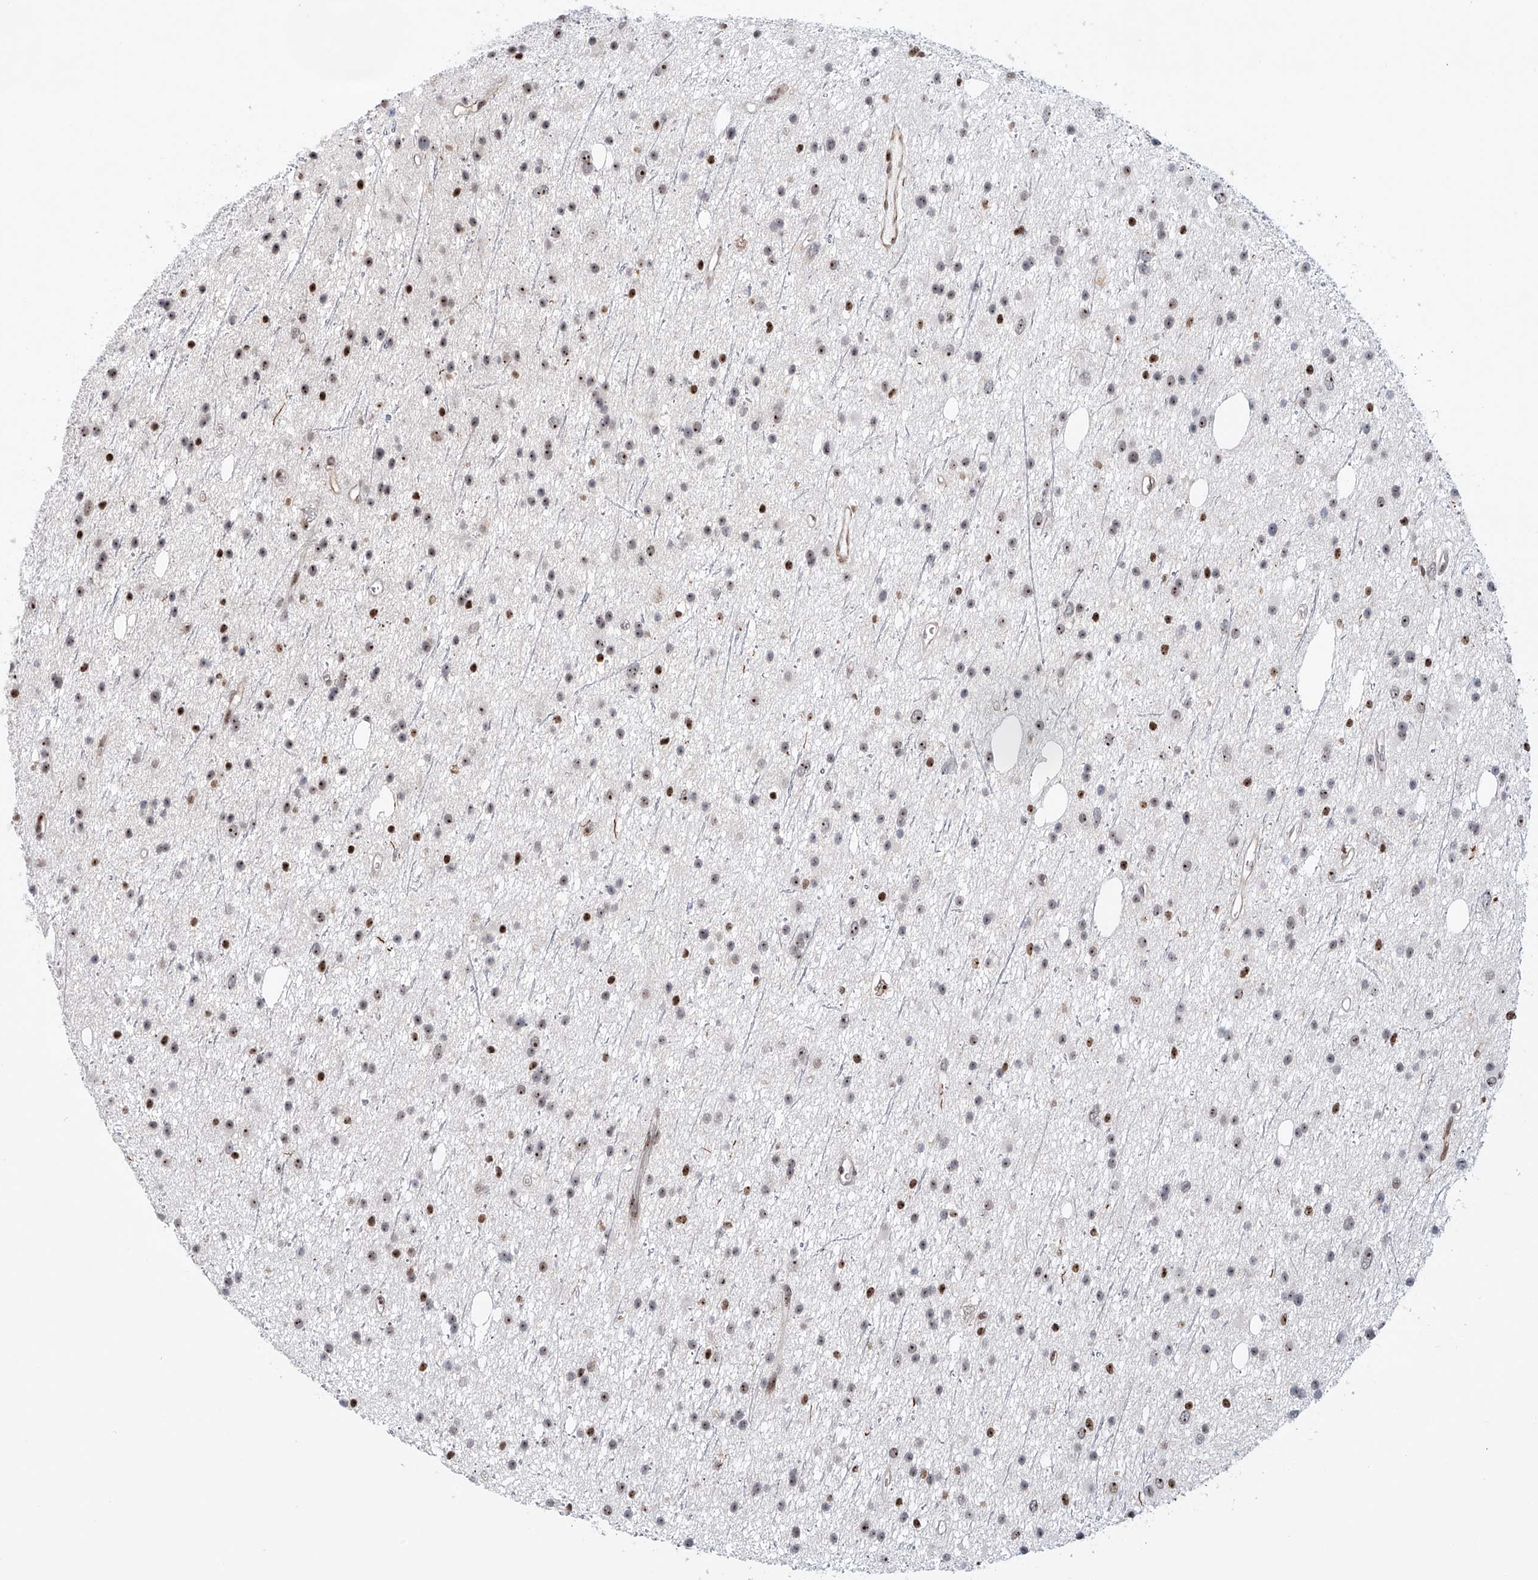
{"staining": {"intensity": "moderate", "quantity": "25%-75%", "location": "nuclear"}, "tissue": "glioma", "cell_type": "Tumor cells", "image_type": "cancer", "snomed": [{"axis": "morphology", "description": "Glioma, malignant, Low grade"}, {"axis": "topography", "description": "Cerebral cortex"}], "caption": "Malignant glioma (low-grade) tissue demonstrates moderate nuclear staining in about 25%-75% of tumor cells, visualized by immunohistochemistry. (DAB (3,3'-diaminobenzidine) IHC with brightfield microscopy, high magnification).", "gene": "PRUNE2", "patient": {"sex": "female", "age": 39}}